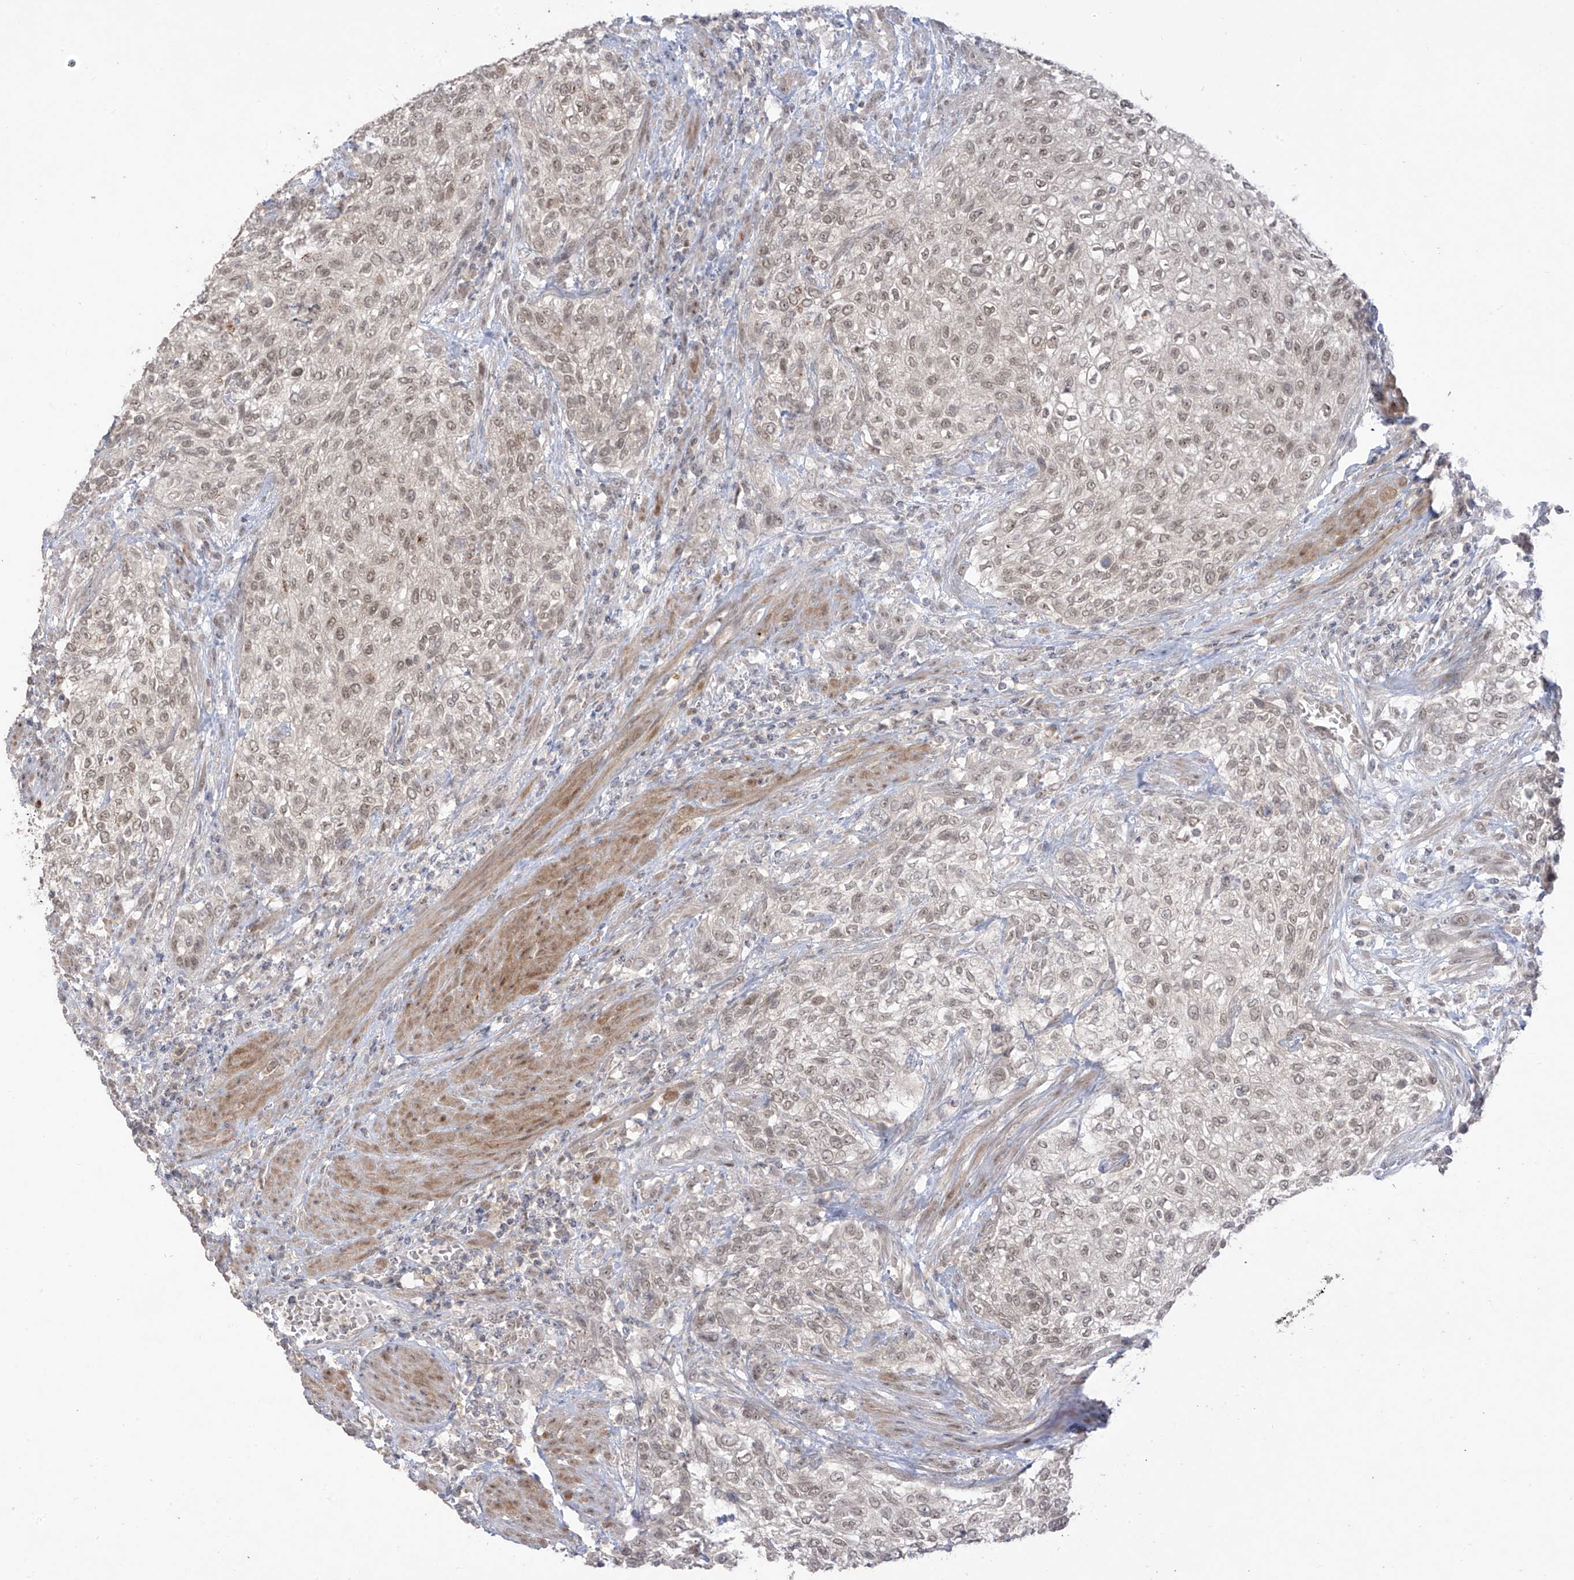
{"staining": {"intensity": "weak", "quantity": ">75%", "location": "nuclear"}, "tissue": "urothelial cancer", "cell_type": "Tumor cells", "image_type": "cancer", "snomed": [{"axis": "morphology", "description": "Urothelial carcinoma, High grade"}, {"axis": "topography", "description": "Urinary bladder"}], "caption": "Human high-grade urothelial carcinoma stained with a protein marker exhibits weak staining in tumor cells.", "gene": "OGT", "patient": {"sex": "male", "age": 35}}